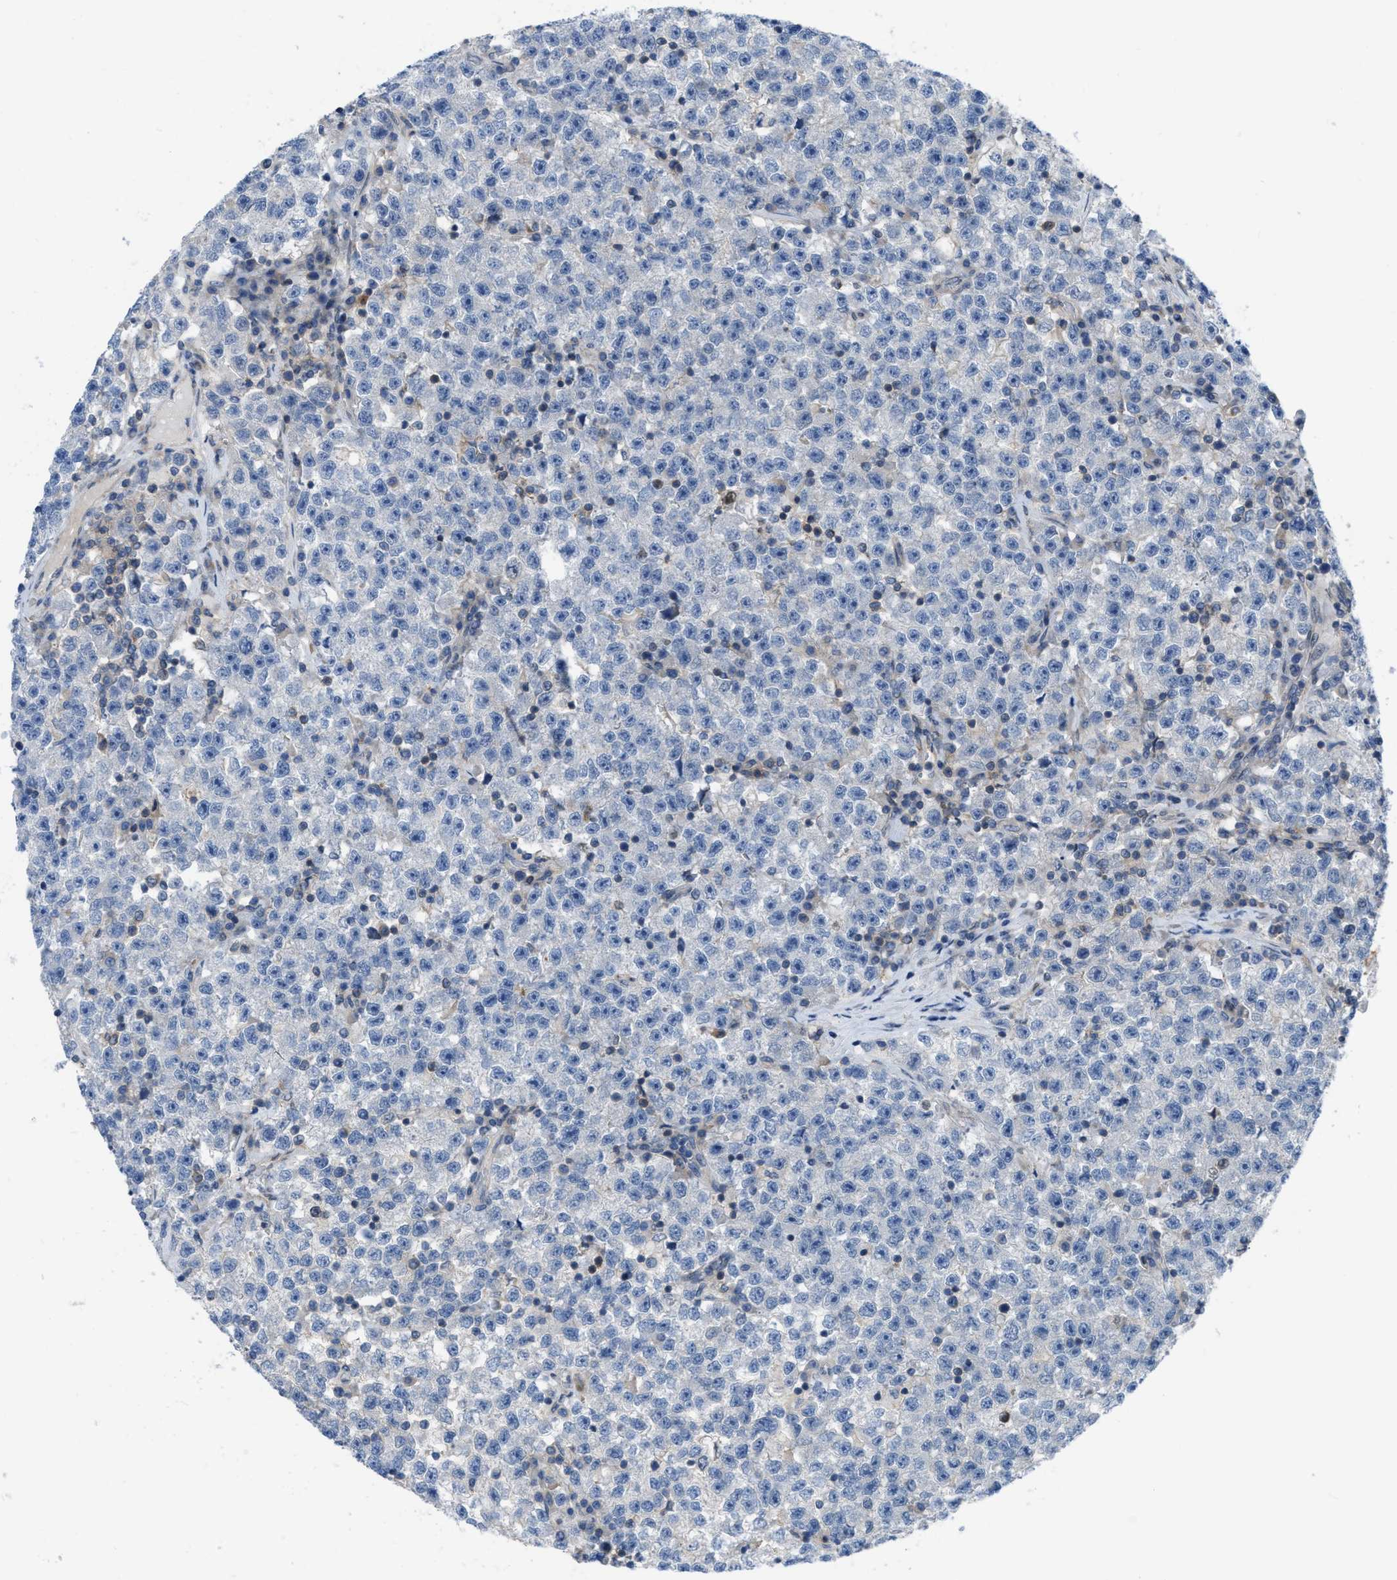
{"staining": {"intensity": "negative", "quantity": "none", "location": "none"}, "tissue": "testis cancer", "cell_type": "Tumor cells", "image_type": "cancer", "snomed": [{"axis": "morphology", "description": "Seminoma, NOS"}, {"axis": "topography", "description": "Testis"}], "caption": "The photomicrograph shows no staining of tumor cells in testis cancer.", "gene": "MYO18A", "patient": {"sex": "male", "age": 22}}